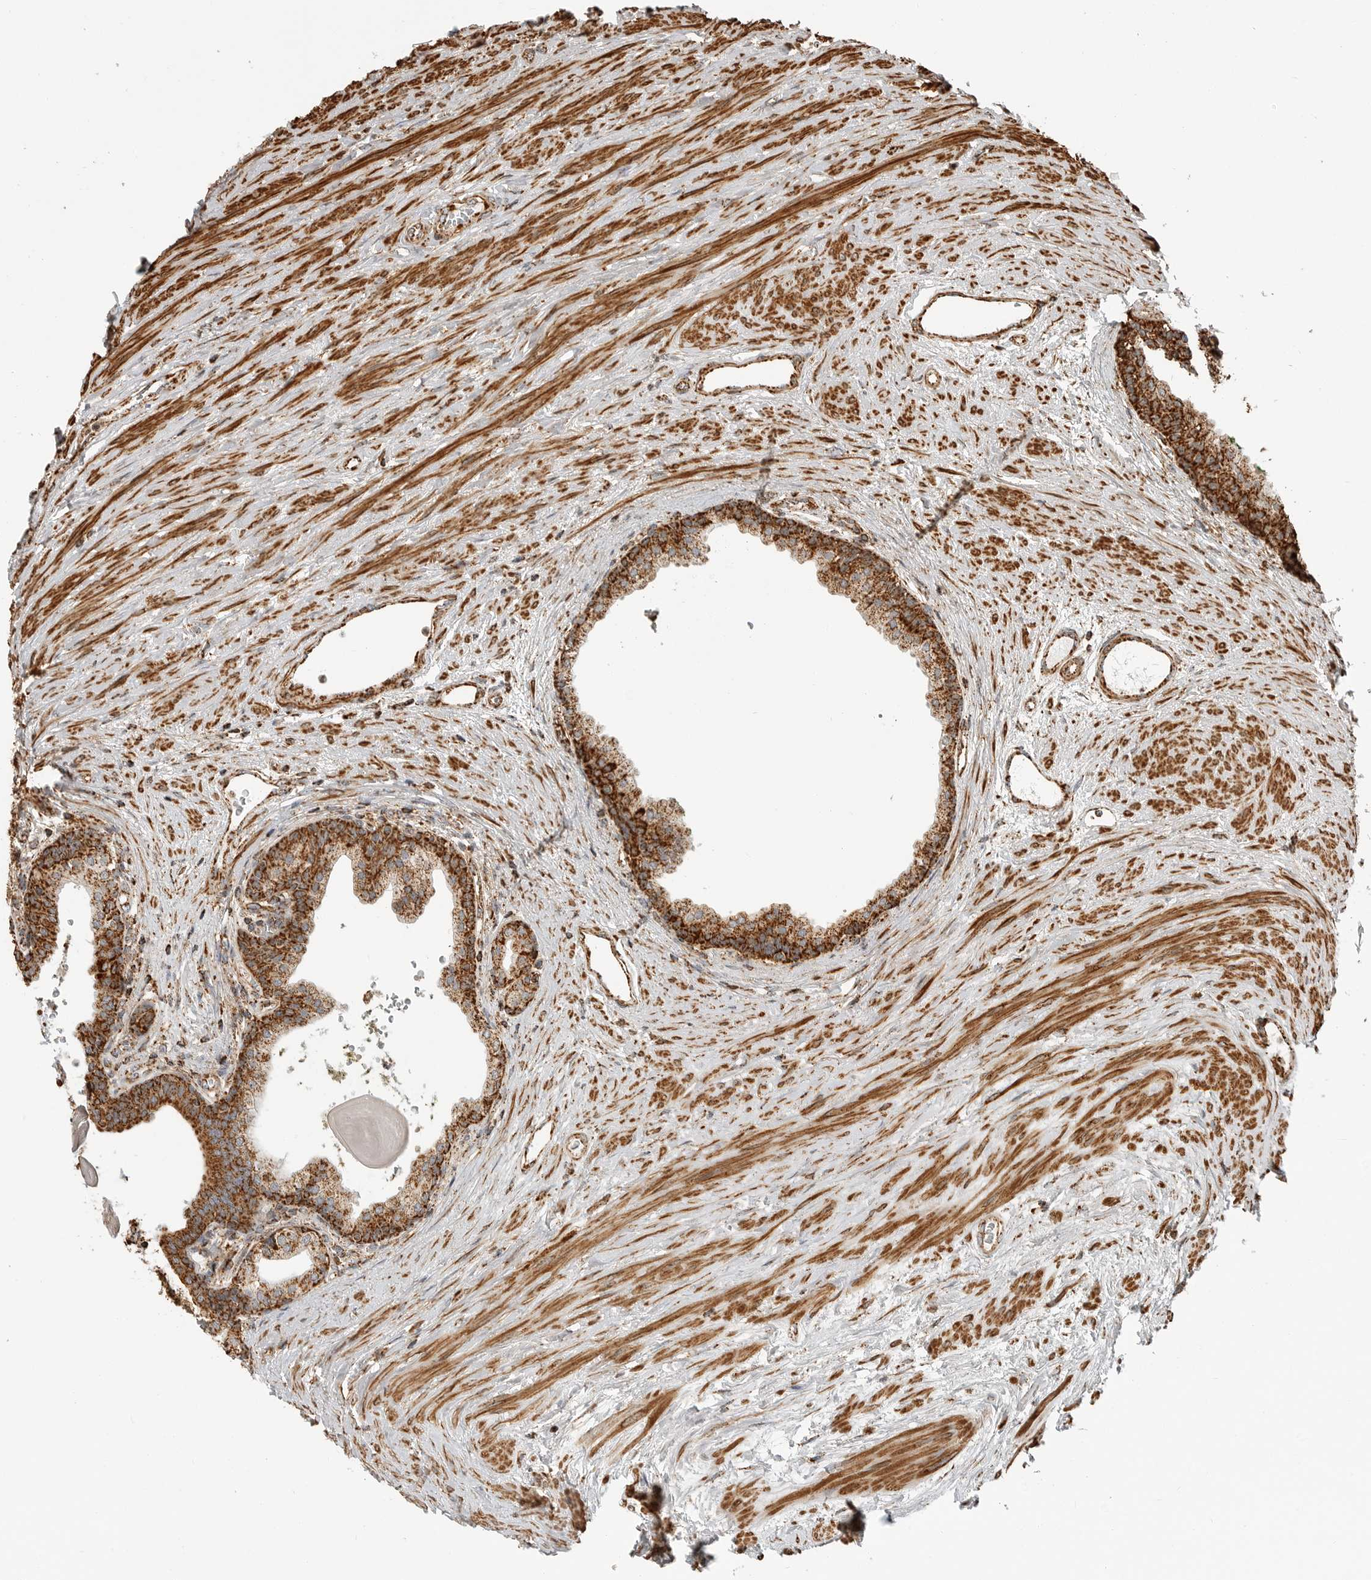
{"staining": {"intensity": "strong", "quantity": ">75%", "location": "cytoplasmic/membranous"}, "tissue": "prostate cancer", "cell_type": "Tumor cells", "image_type": "cancer", "snomed": [{"axis": "morphology", "description": "Adenocarcinoma, Low grade"}, {"axis": "topography", "description": "Prostate"}], "caption": "This histopathology image reveals immunohistochemistry (IHC) staining of human prostate adenocarcinoma (low-grade), with high strong cytoplasmic/membranous expression in approximately >75% of tumor cells.", "gene": "BMP2K", "patient": {"sex": "male", "age": 60}}